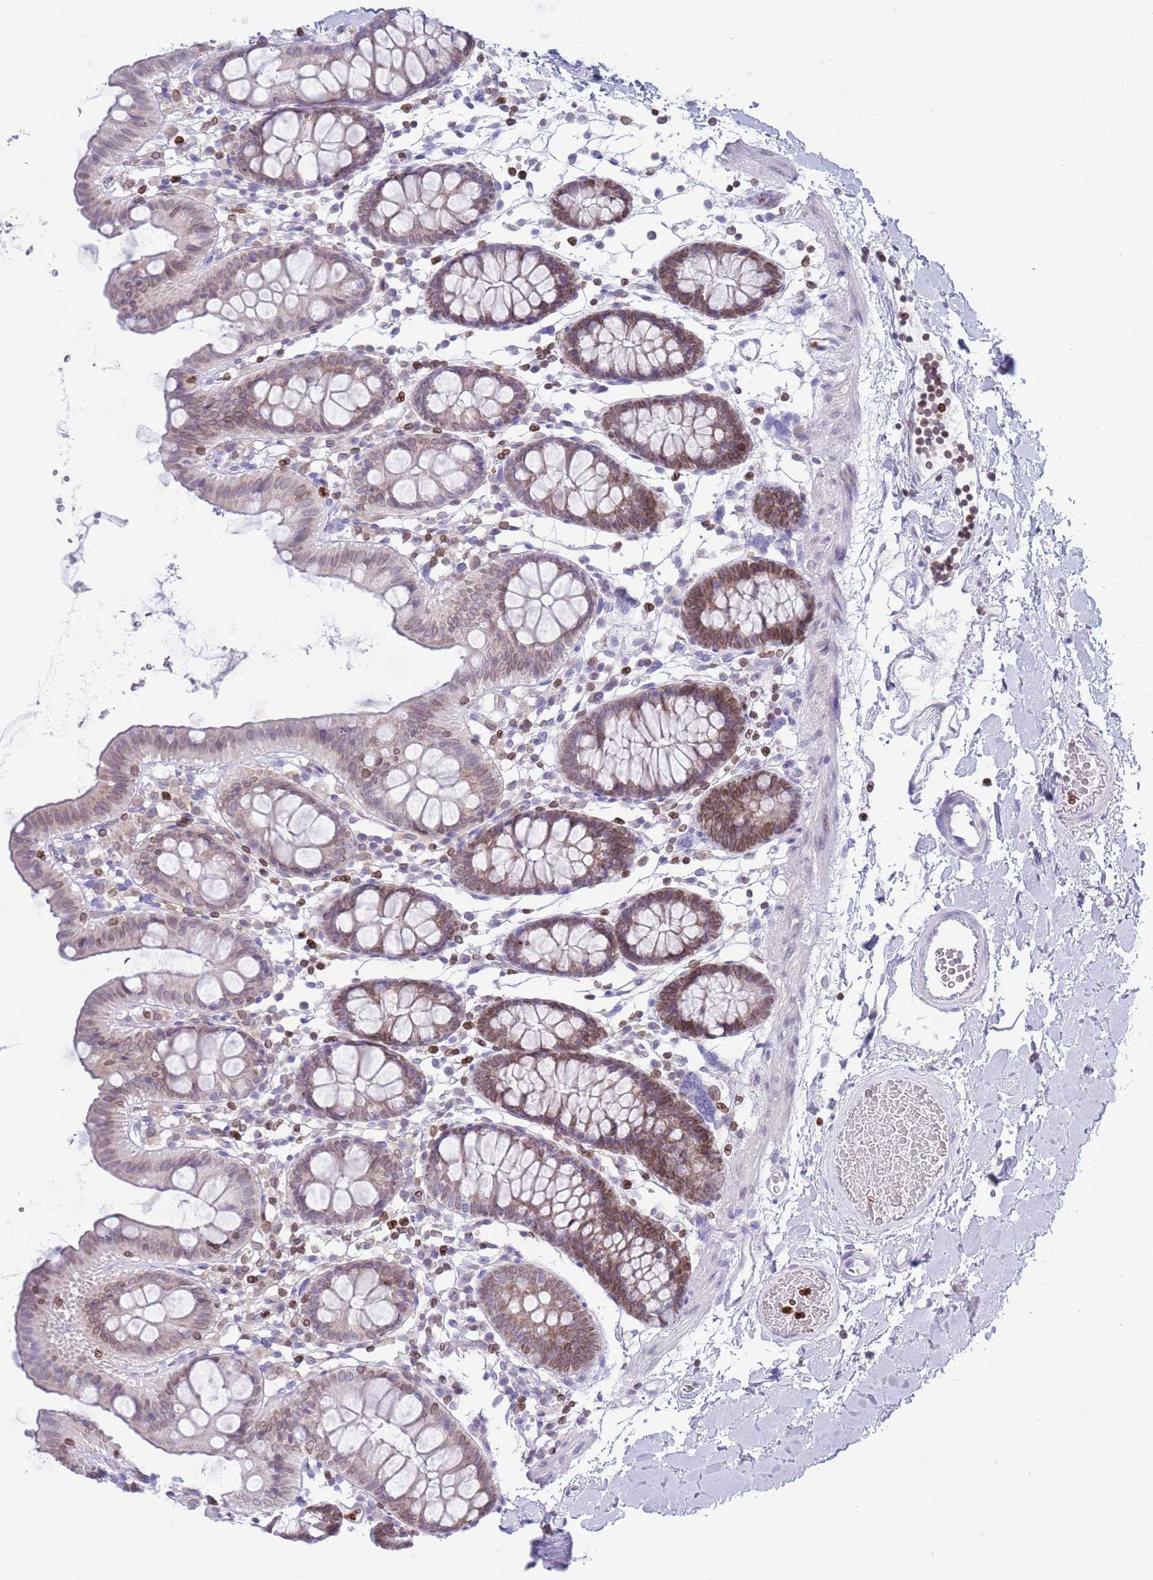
{"staining": {"intensity": "negative", "quantity": "none", "location": "none"}, "tissue": "colon", "cell_type": "Endothelial cells", "image_type": "normal", "snomed": [{"axis": "morphology", "description": "Normal tissue, NOS"}, {"axis": "topography", "description": "Colon"}], "caption": "Immunohistochemistry histopathology image of unremarkable colon: colon stained with DAB exhibits no significant protein expression in endothelial cells.", "gene": "LBR", "patient": {"sex": "male", "age": 75}}